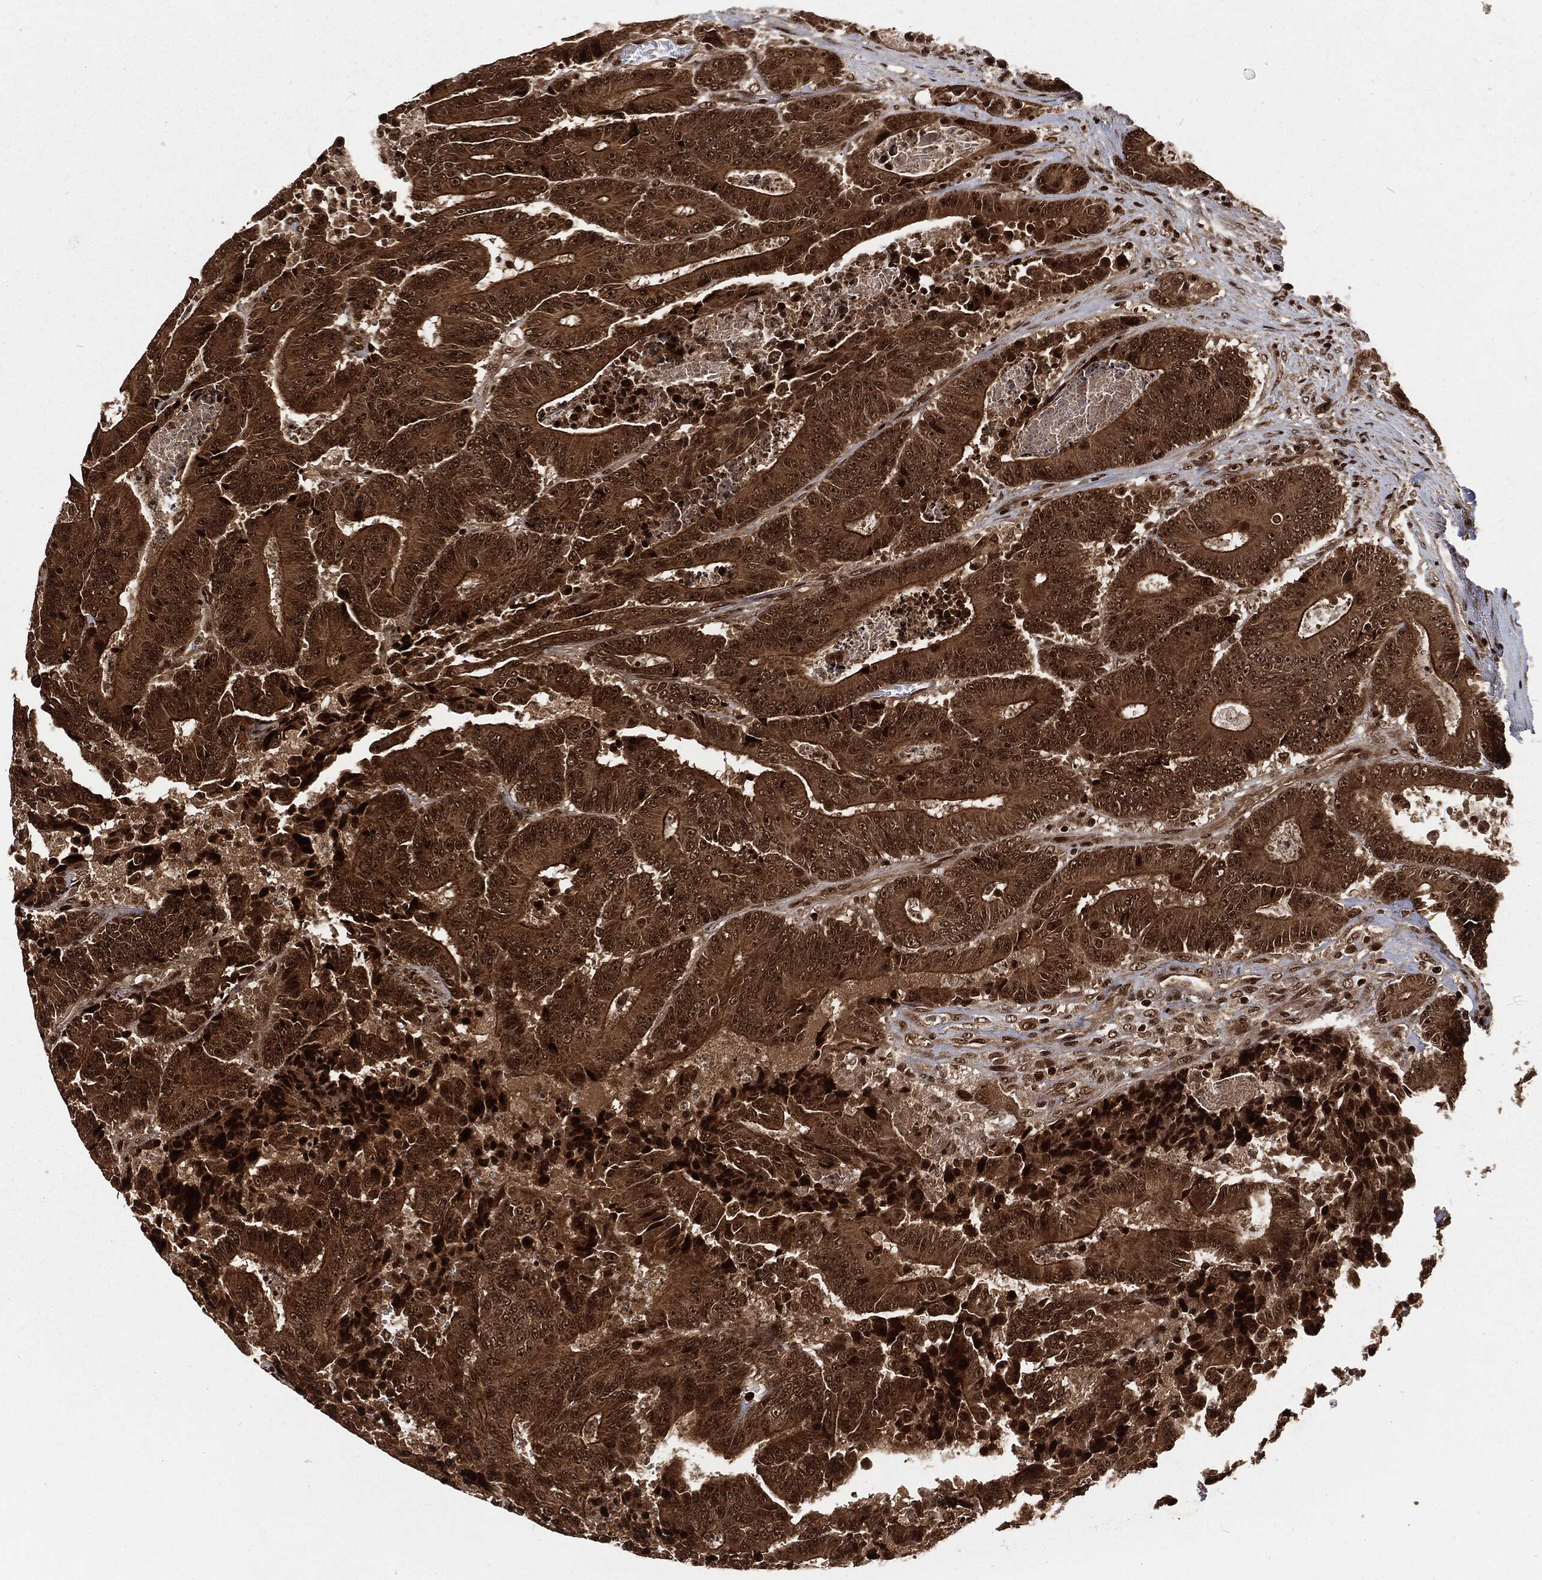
{"staining": {"intensity": "strong", "quantity": ">75%", "location": "cytoplasmic/membranous,nuclear"}, "tissue": "colorectal cancer", "cell_type": "Tumor cells", "image_type": "cancer", "snomed": [{"axis": "morphology", "description": "Adenocarcinoma, NOS"}, {"axis": "topography", "description": "Colon"}], "caption": "Colorectal adenocarcinoma stained with immunohistochemistry reveals strong cytoplasmic/membranous and nuclear expression in about >75% of tumor cells.", "gene": "NGRN", "patient": {"sex": "male", "age": 83}}